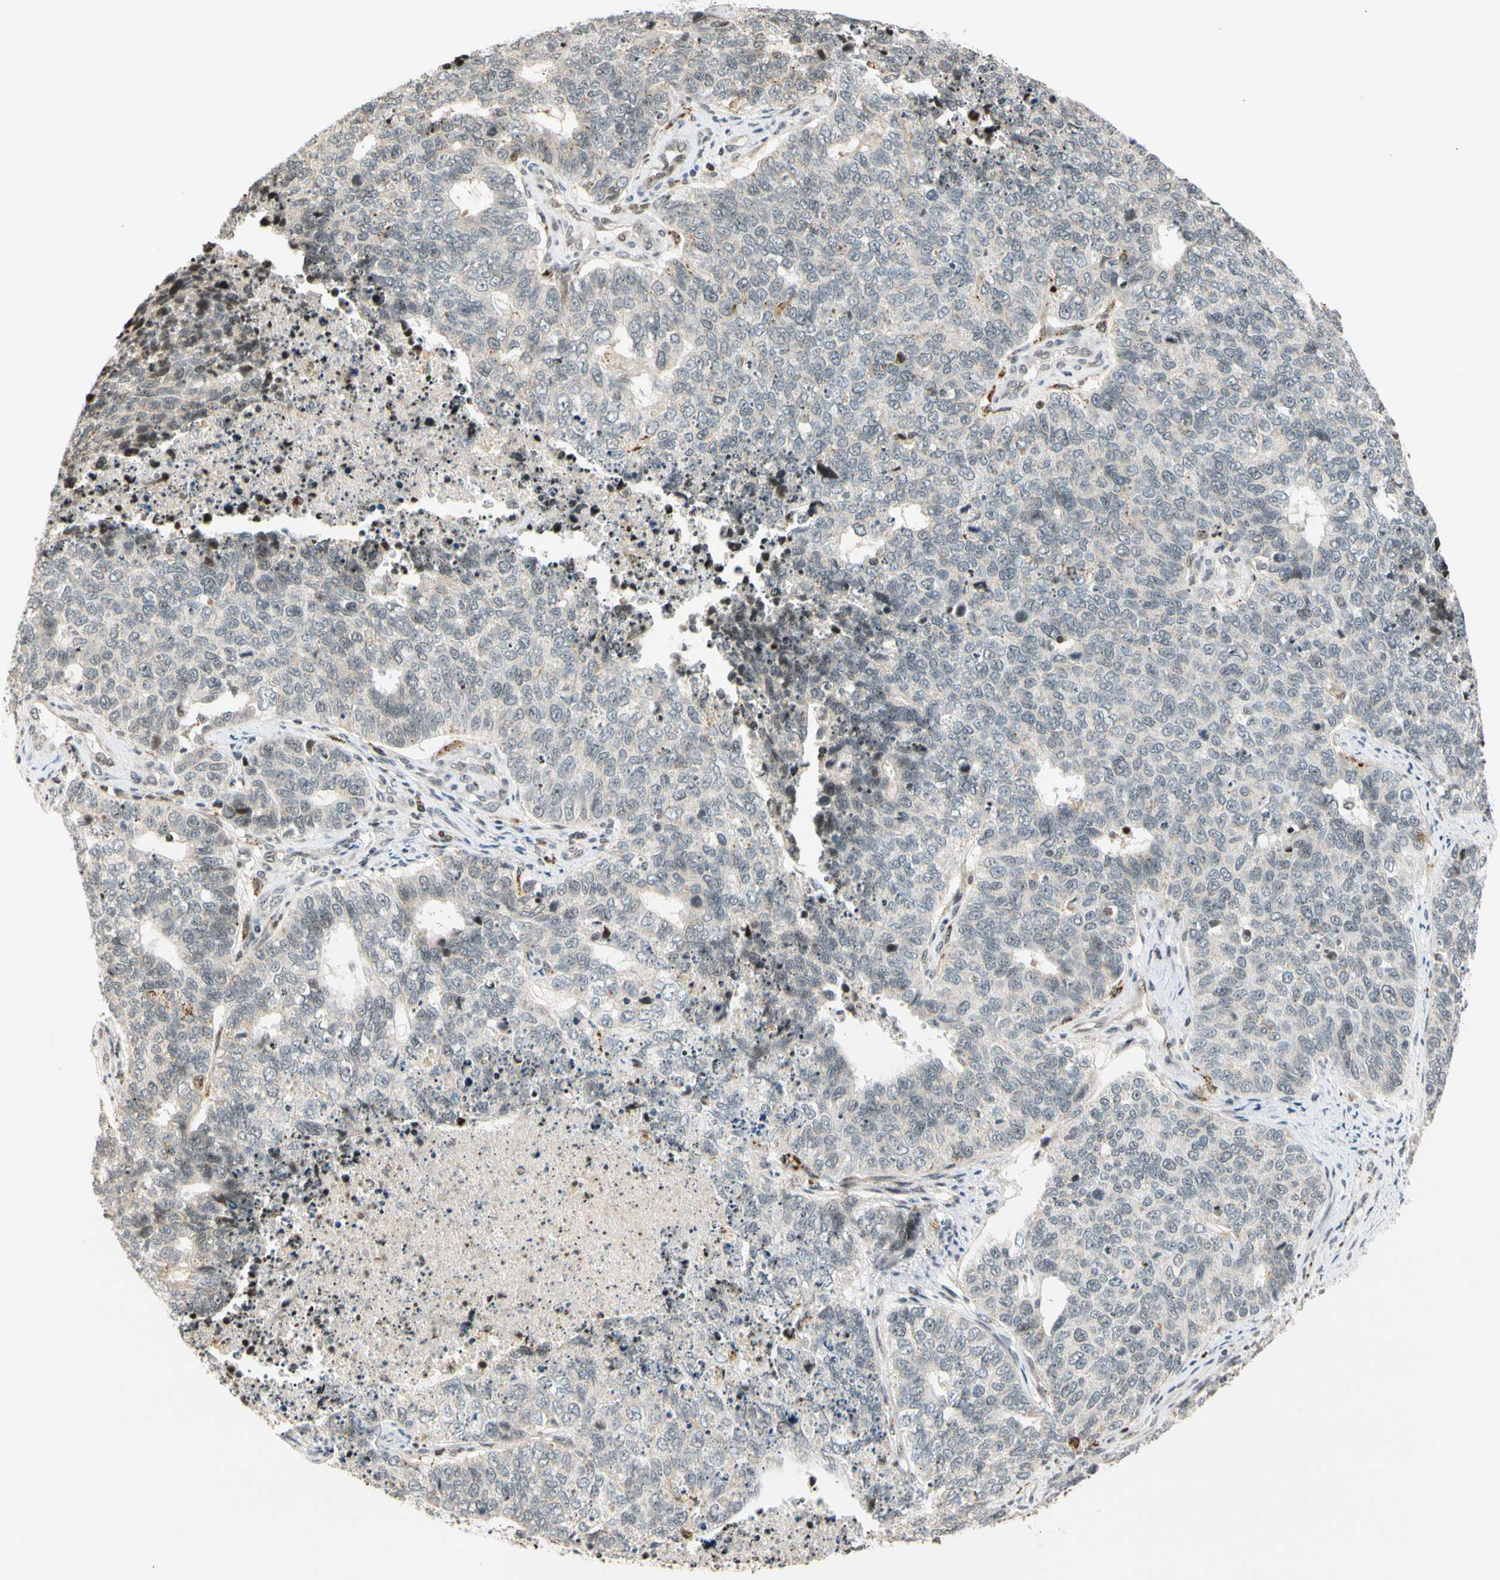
{"staining": {"intensity": "negative", "quantity": "none", "location": "none"}, "tissue": "cervical cancer", "cell_type": "Tumor cells", "image_type": "cancer", "snomed": [{"axis": "morphology", "description": "Squamous cell carcinoma, NOS"}, {"axis": "topography", "description": "Cervix"}], "caption": "Immunohistochemical staining of cervical cancer (squamous cell carcinoma) displays no significant staining in tumor cells.", "gene": "CDK7", "patient": {"sex": "female", "age": 63}}